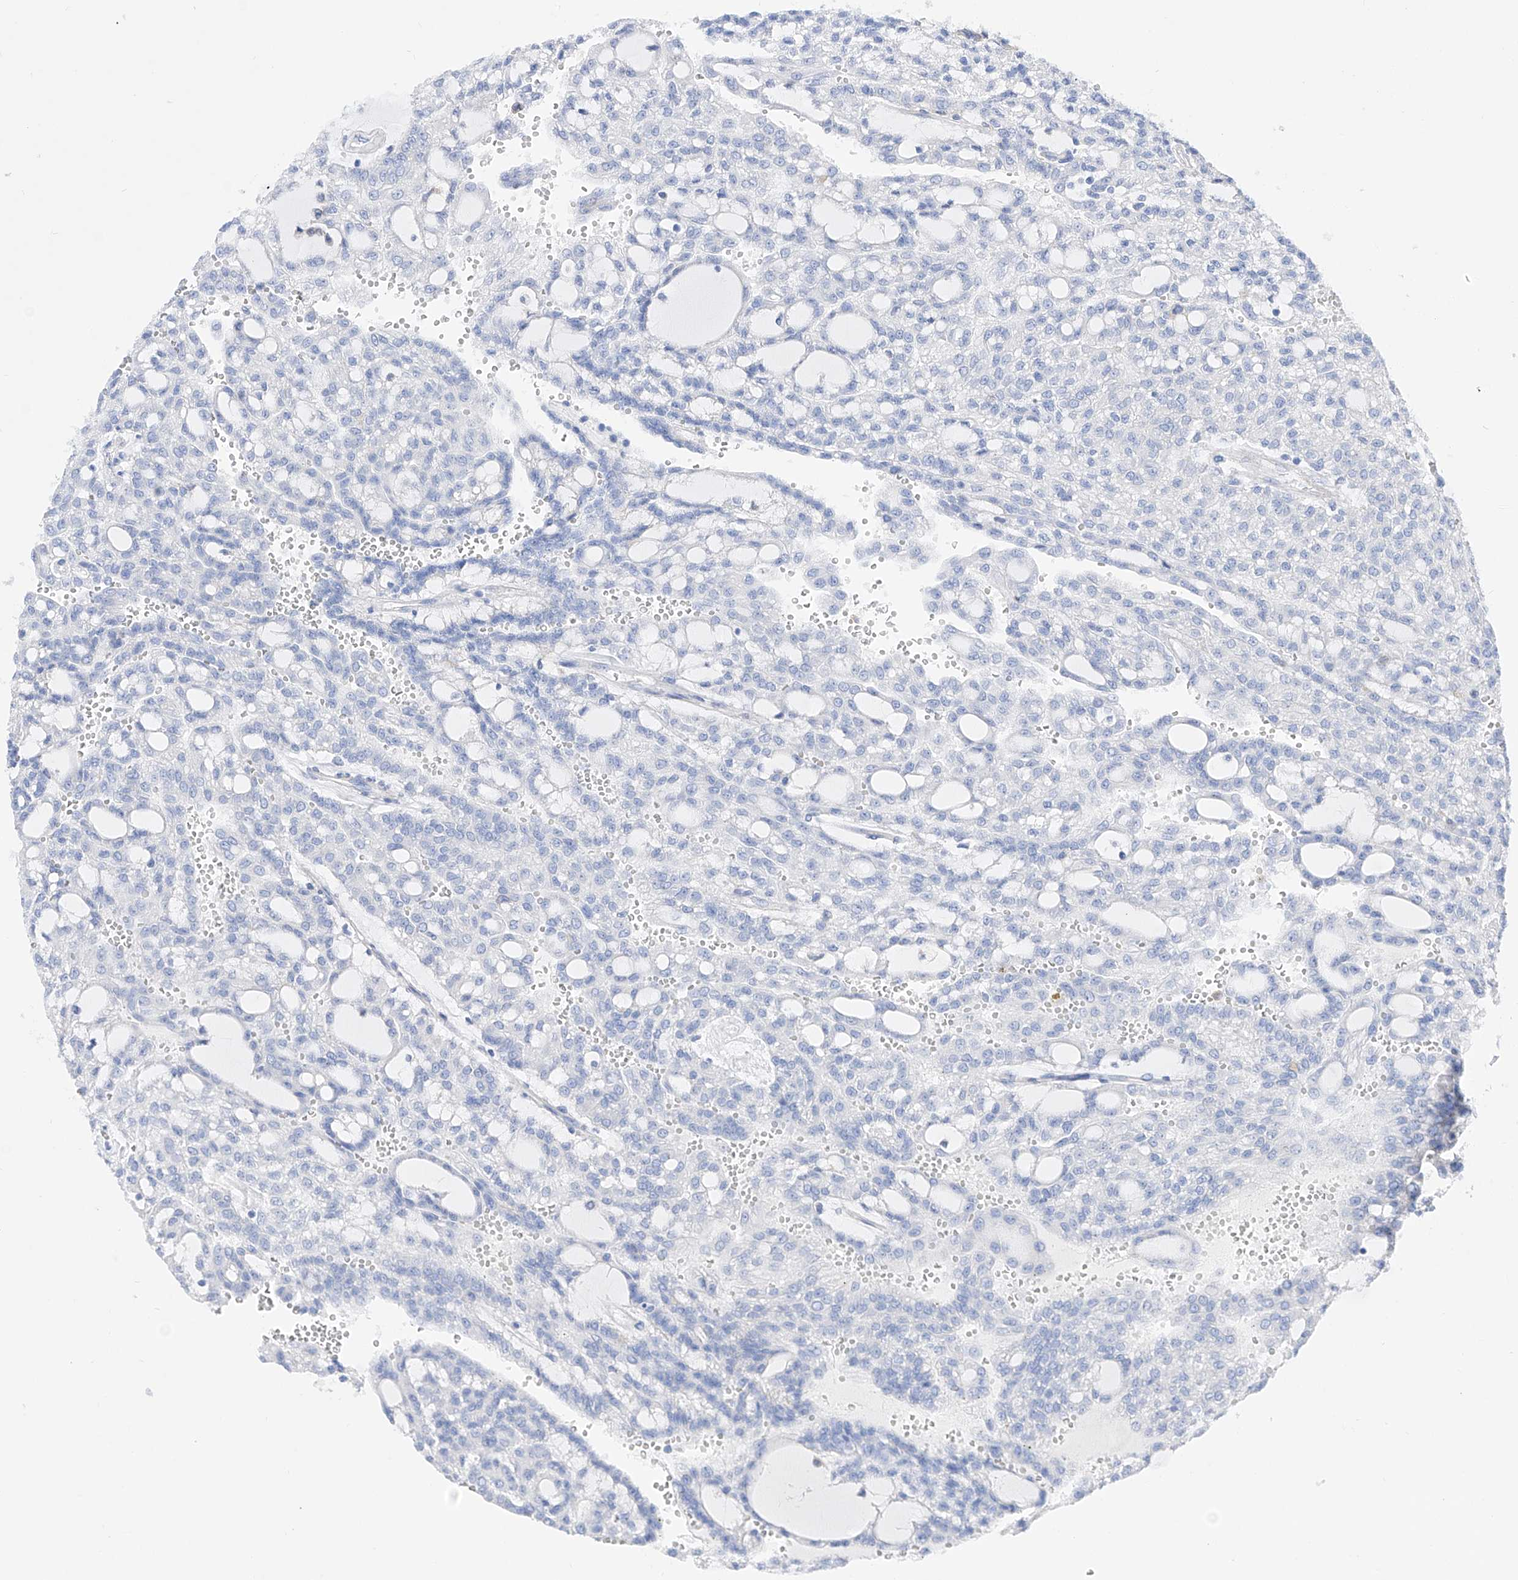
{"staining": {"intensity": "negative", "quantity": "none", "location": "none"}, "tissue": "renal cancer", "cell_type": "Tumor cells", "image_type": "cancer", "snomed": [{"axis": "morphology", "description": "Adenocarcinoma, NOS"}, {"axis": "topography", "description": "Kidney"}], "caption": "This is an immunohistochemistry (IHC) histopathology image of renal cancer (adenocarcinoma). There is no expression in tumor cells.", "gene": "ZNF653", "patient": {"sex": "male", "age": 63}}